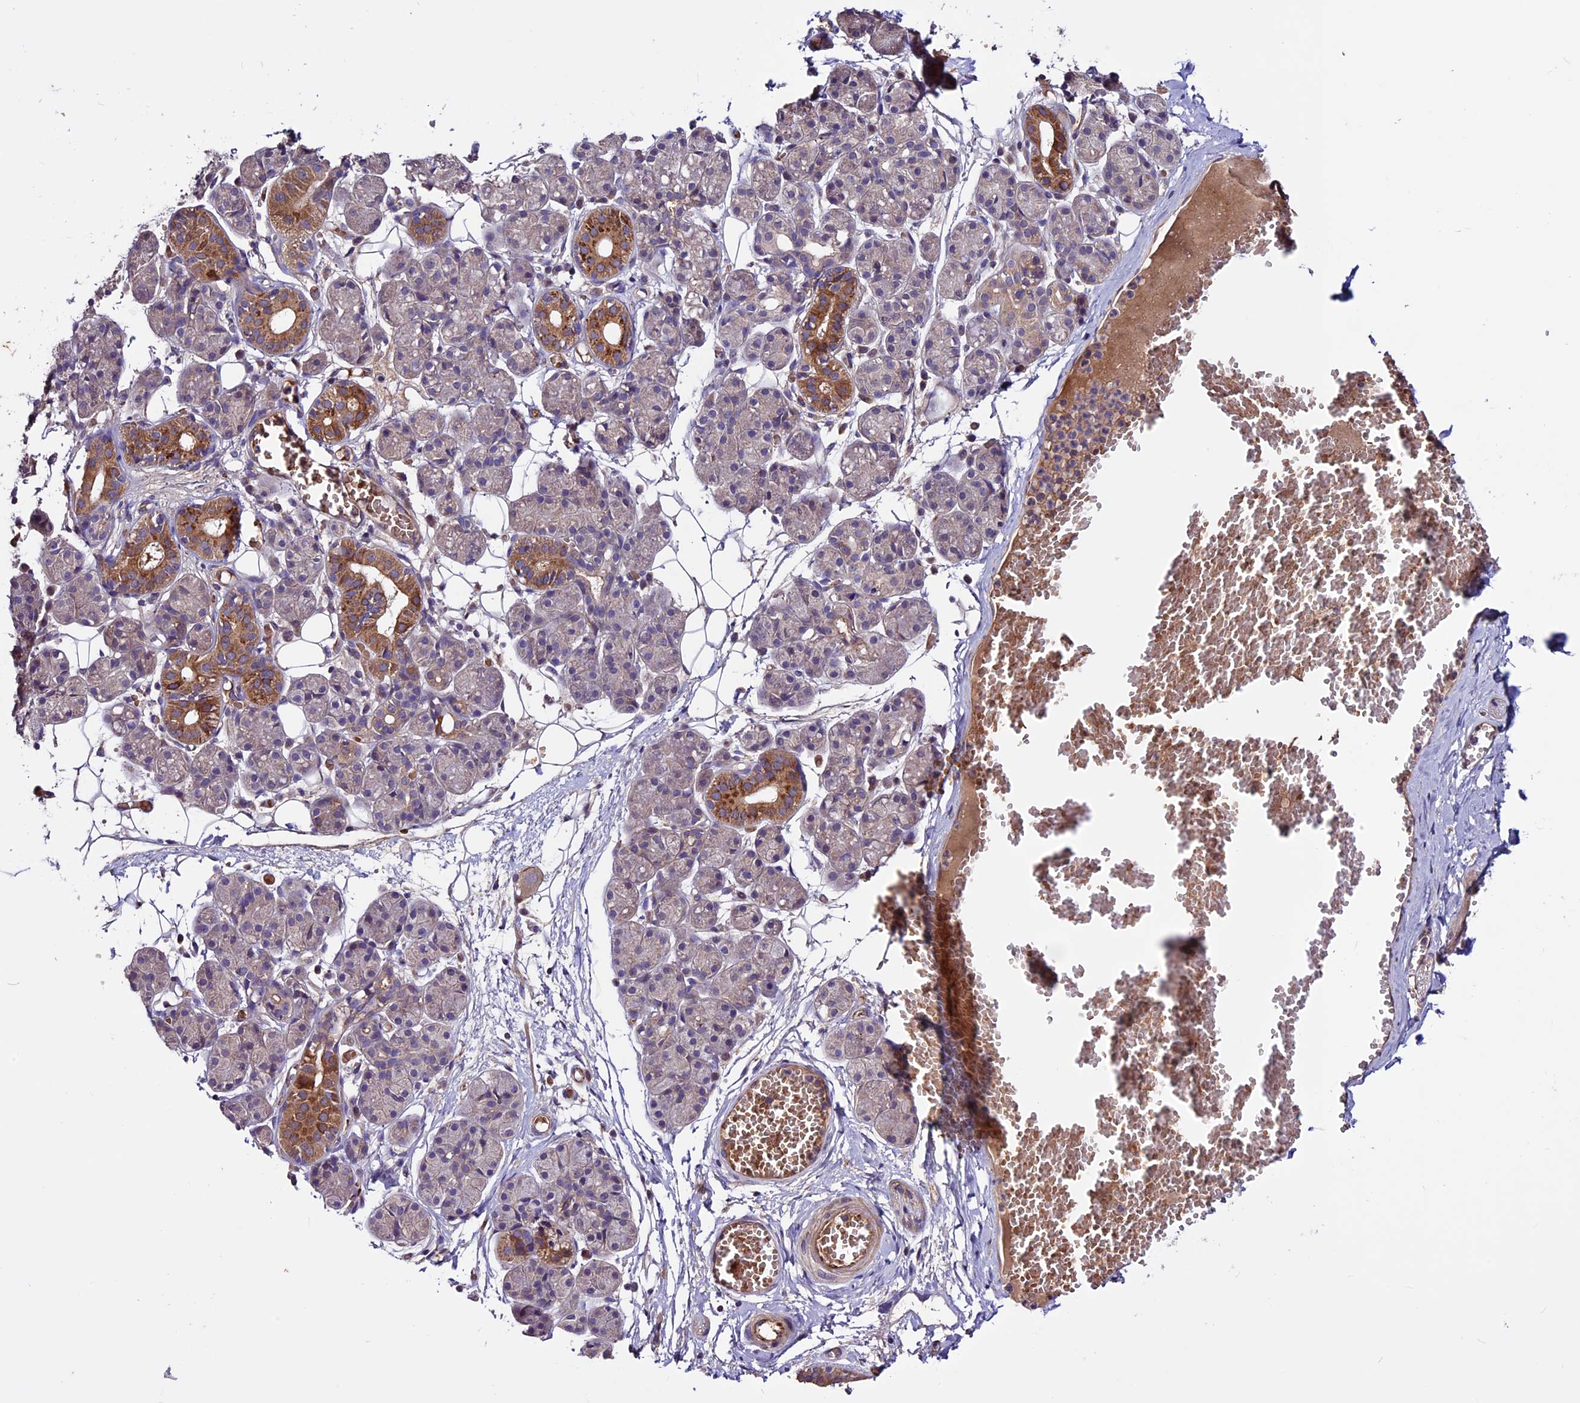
{"staining": {"intensity": "strong", "quantity": "25%-75%", "location": "cytoplasmic/membranous"}, "tissue": "salivary gland", "cell_type": "Glandular cells", "image_type": "normal", "snomed": [{"axis": "morphology", "description": "Normal tissue, NOS"}, {"axis": "topography", "description": "Salivary gland"}], "caption": "Unremarkable salivary gland exhibits strong cytoplasmic/membranous staining in approximately 25%-75% of glandular cells, visualized by immunohistochemistry.", "gene": "RINL", "patient": {"sex": "male", "age": 63}}